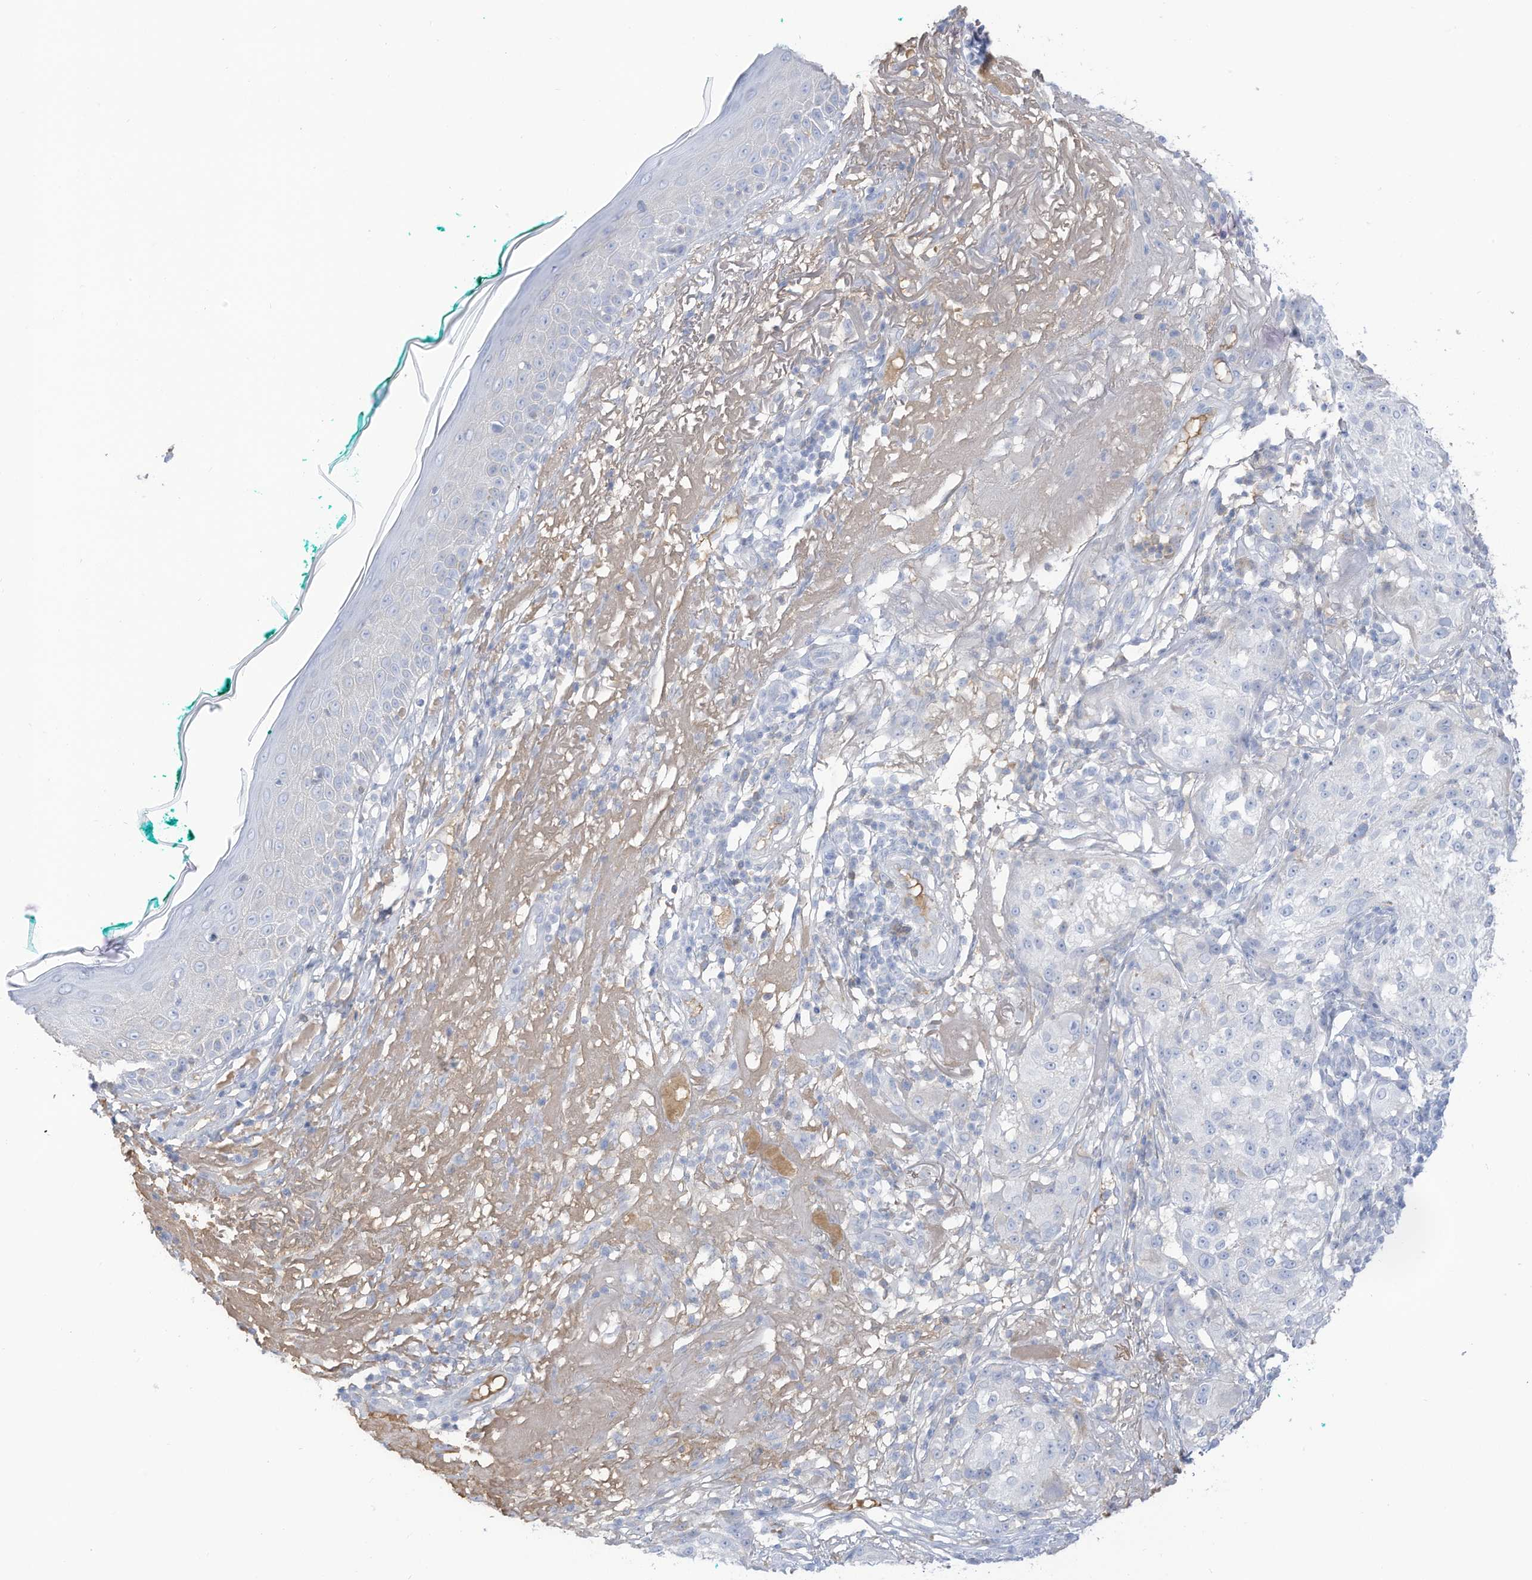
{"staining": {"intensity": "negative", "quantity": "none", "location": "none"}, "tissue": "melanoma", "cell_type": "Tumor cells", "image_type": "cancer", "snomed": [{"axis": "morphology", "description": "Necrosis, NOS"}, {"axis": "morphology", "description": "Malignant melanoma, NOS"}, {"axis": "topography", "description": "Skin"}], "caption": "Image shows no protein positivity in tumor cells of melanoma tissue.", "gene": "HSD17B13", "patient": {"sex": "female", "age": 87}}